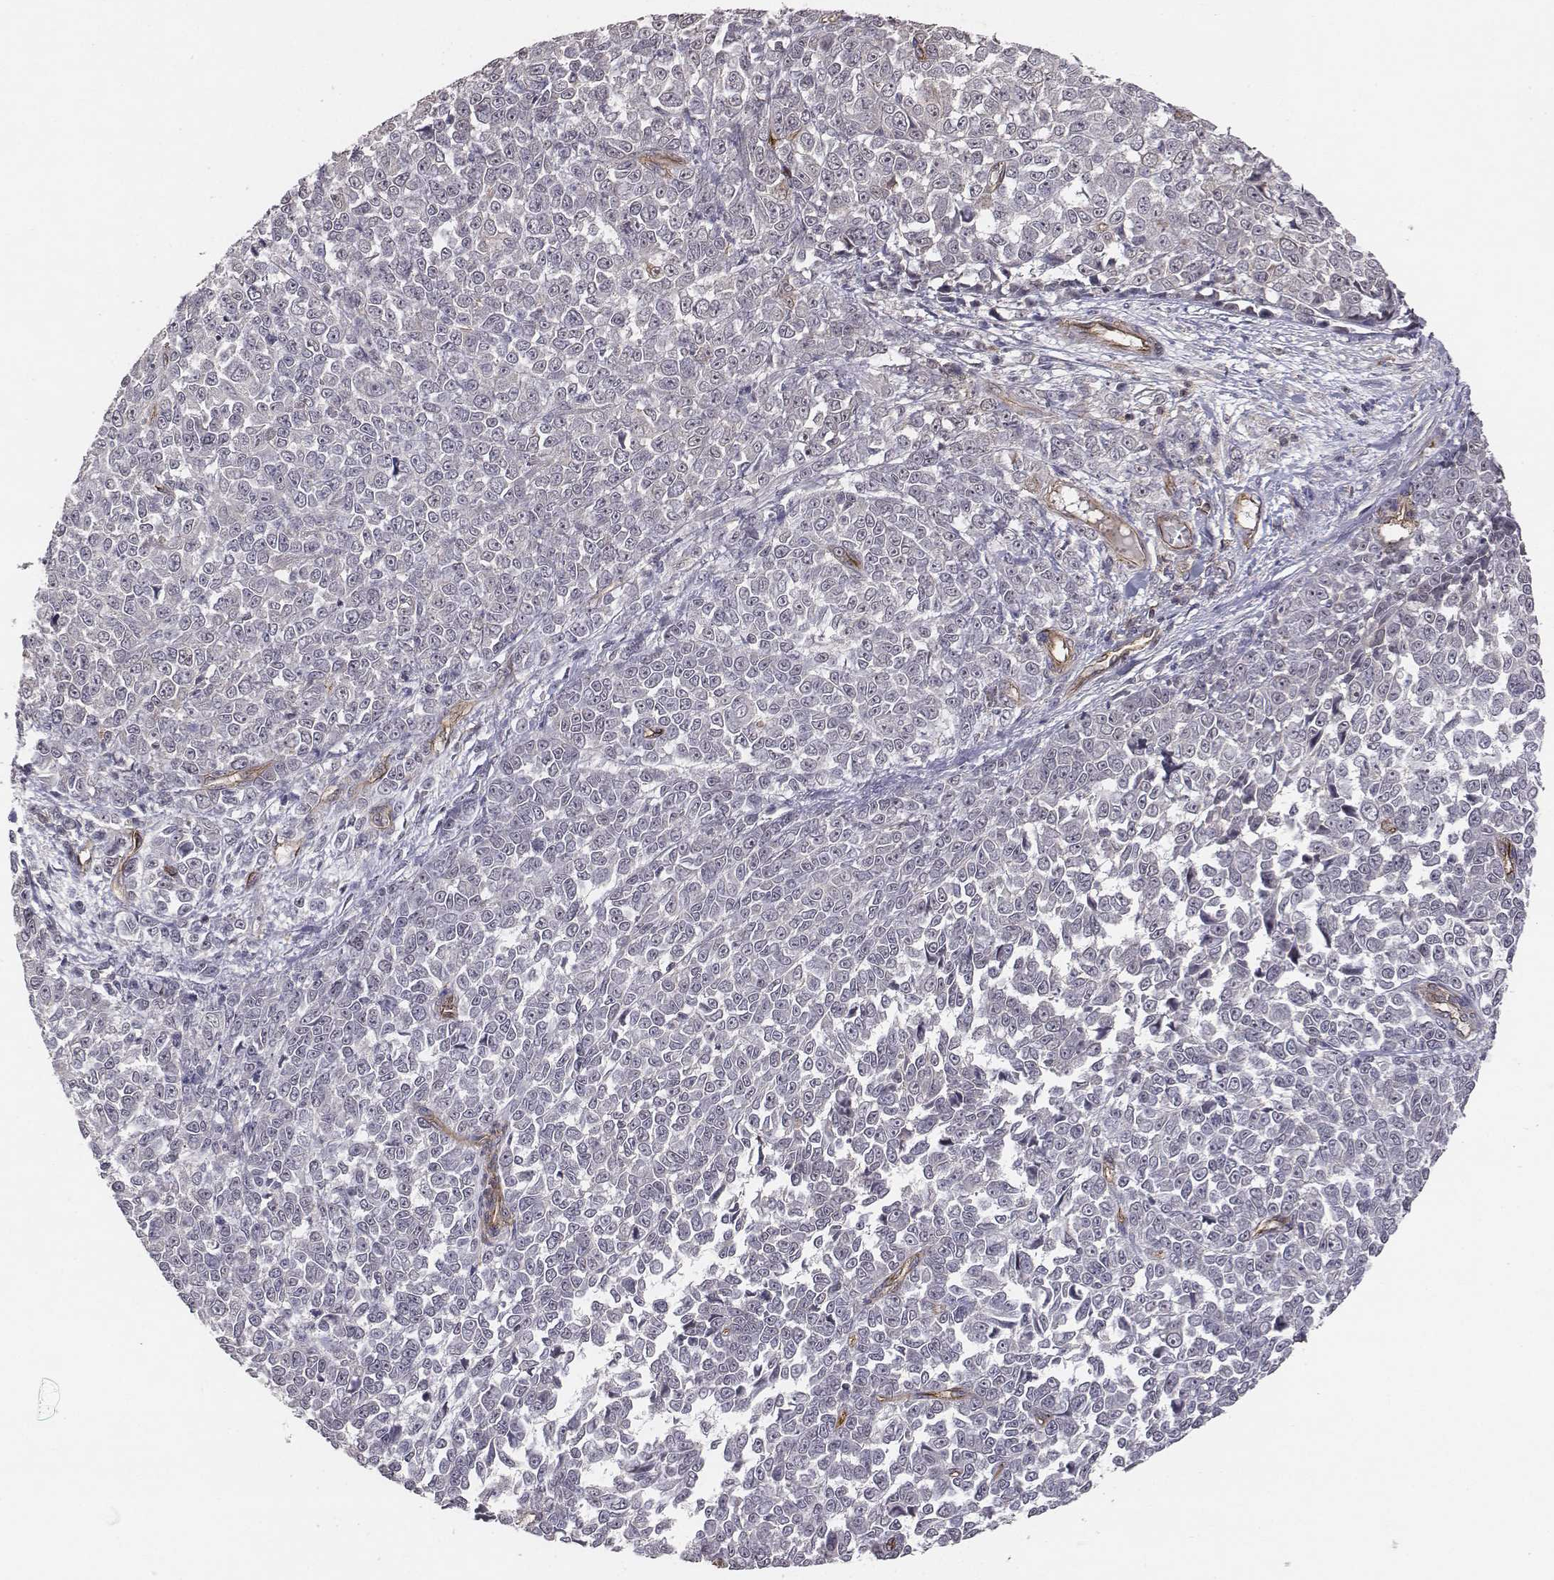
{"staining": {"intensity": "negative", "quantity": "none", "location": "none"}, "tissue": "melanoma", "cell_type": "Tumor cells", "image_type": "cancer", "snomed": [{"axis": "morphology", "description": "Malignant melanoma, NOS"}, {"axis": "topography", "description": "Skin"}], "caption": "Photomicrograph shows no significant protein positivity in tumor cells of melanoma.", "gene": "PTPRG", "patient": {"sex": "female", "age": 95}}